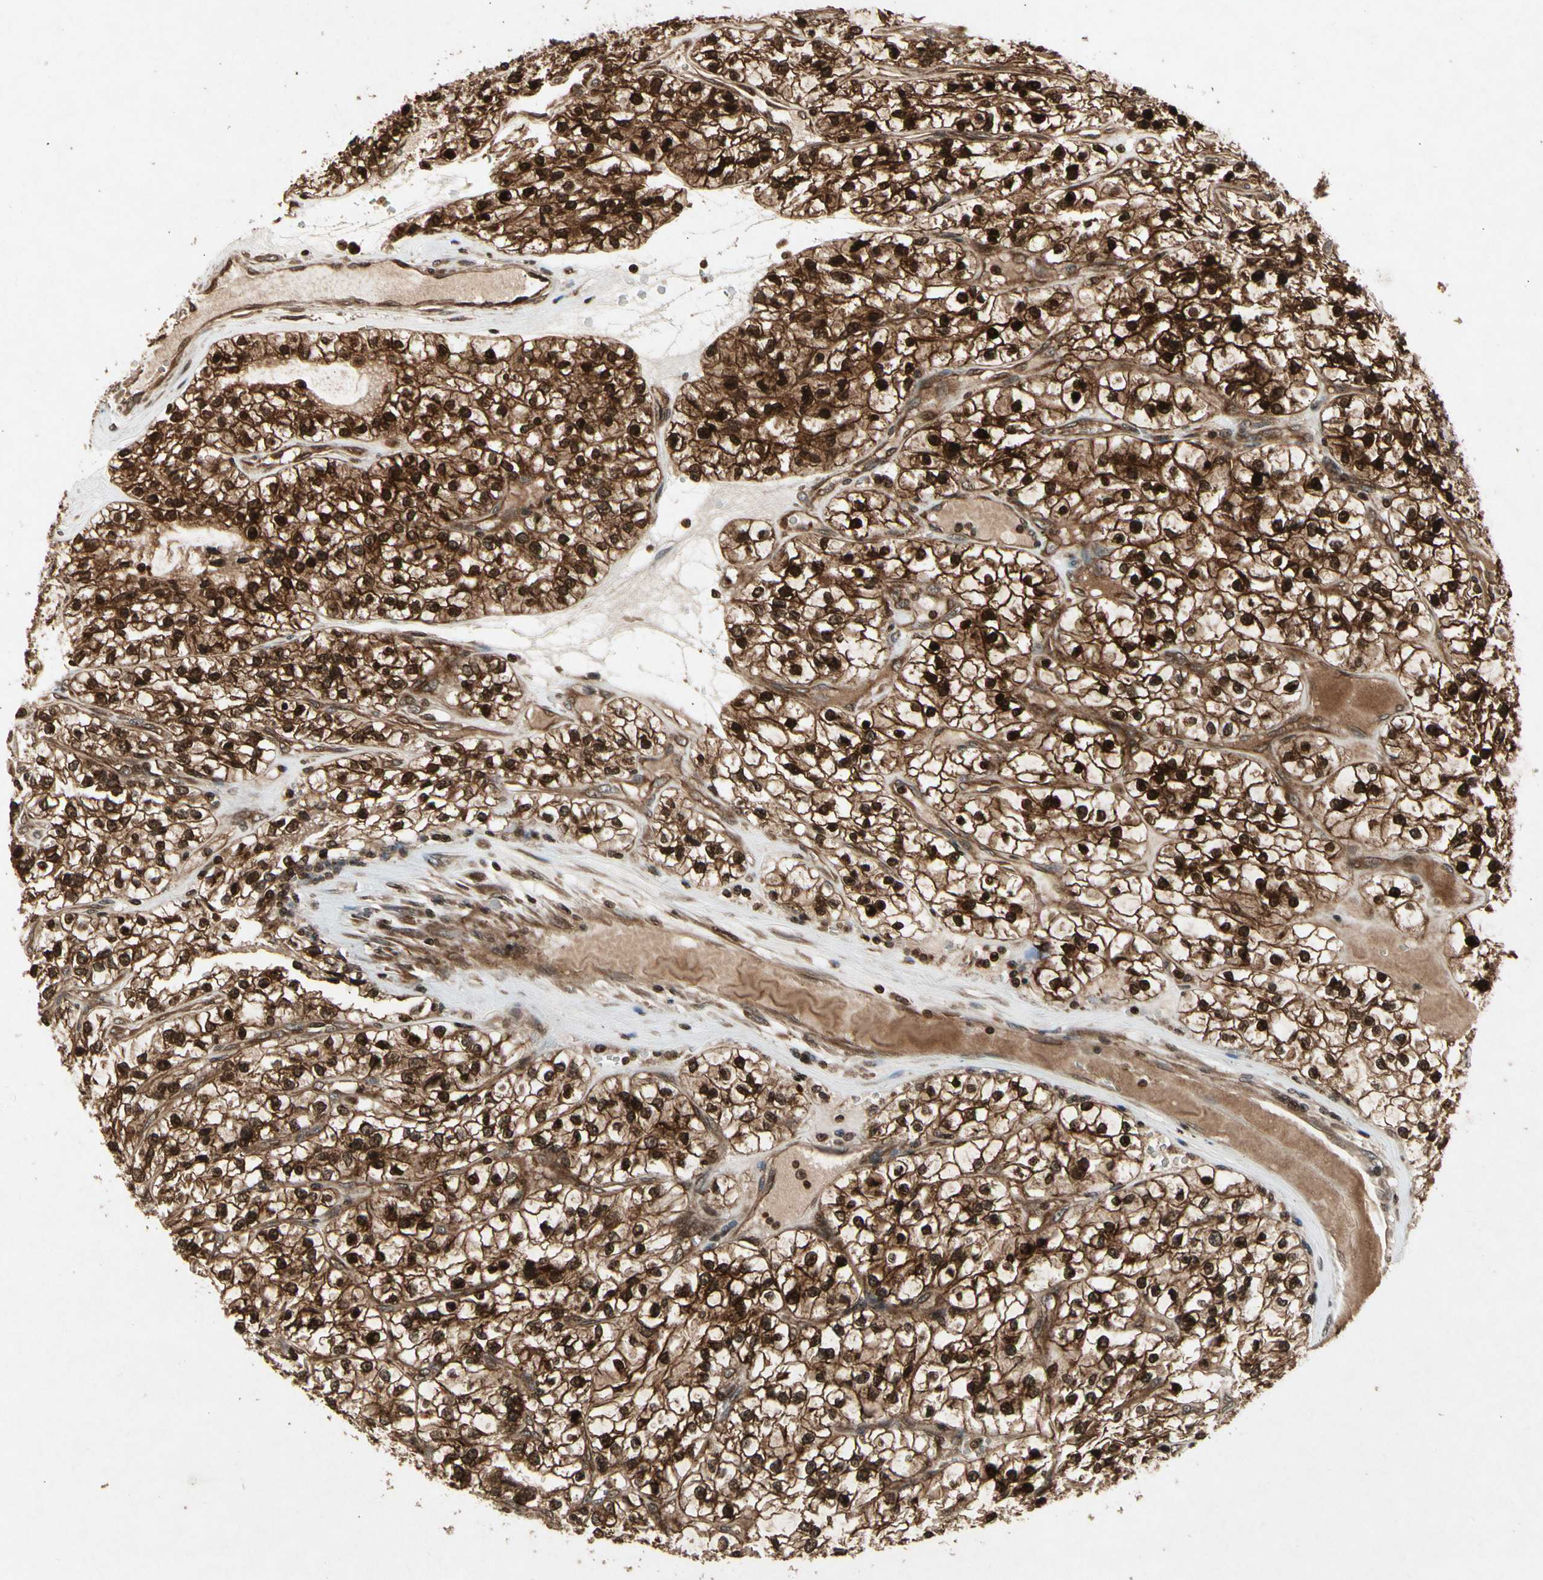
{"staining": {"intensity": "strong", "quantity": ">75%", "location": "cytoplasmic/membranous,nuclear"}, "tissue": "renal cancer", "cell_type": "Tumor cells", "image_type": "cancer", "snomed": [{"axis": "morphology", "description": "Adenocarcinoma, NOS"}, {"axis": "topography", "description": "Kidney"}], "caption": "A high-resolution histopathology image shows immunohistochemistry (IHC) staining of renal cancer (adenocarcinoma), which exhibits strong cytoplasmic/membranous and nuclear expression in about >75% of tumor cells.", "gene": "GLRX", "patient": {"sex": "female", "age": 57}}